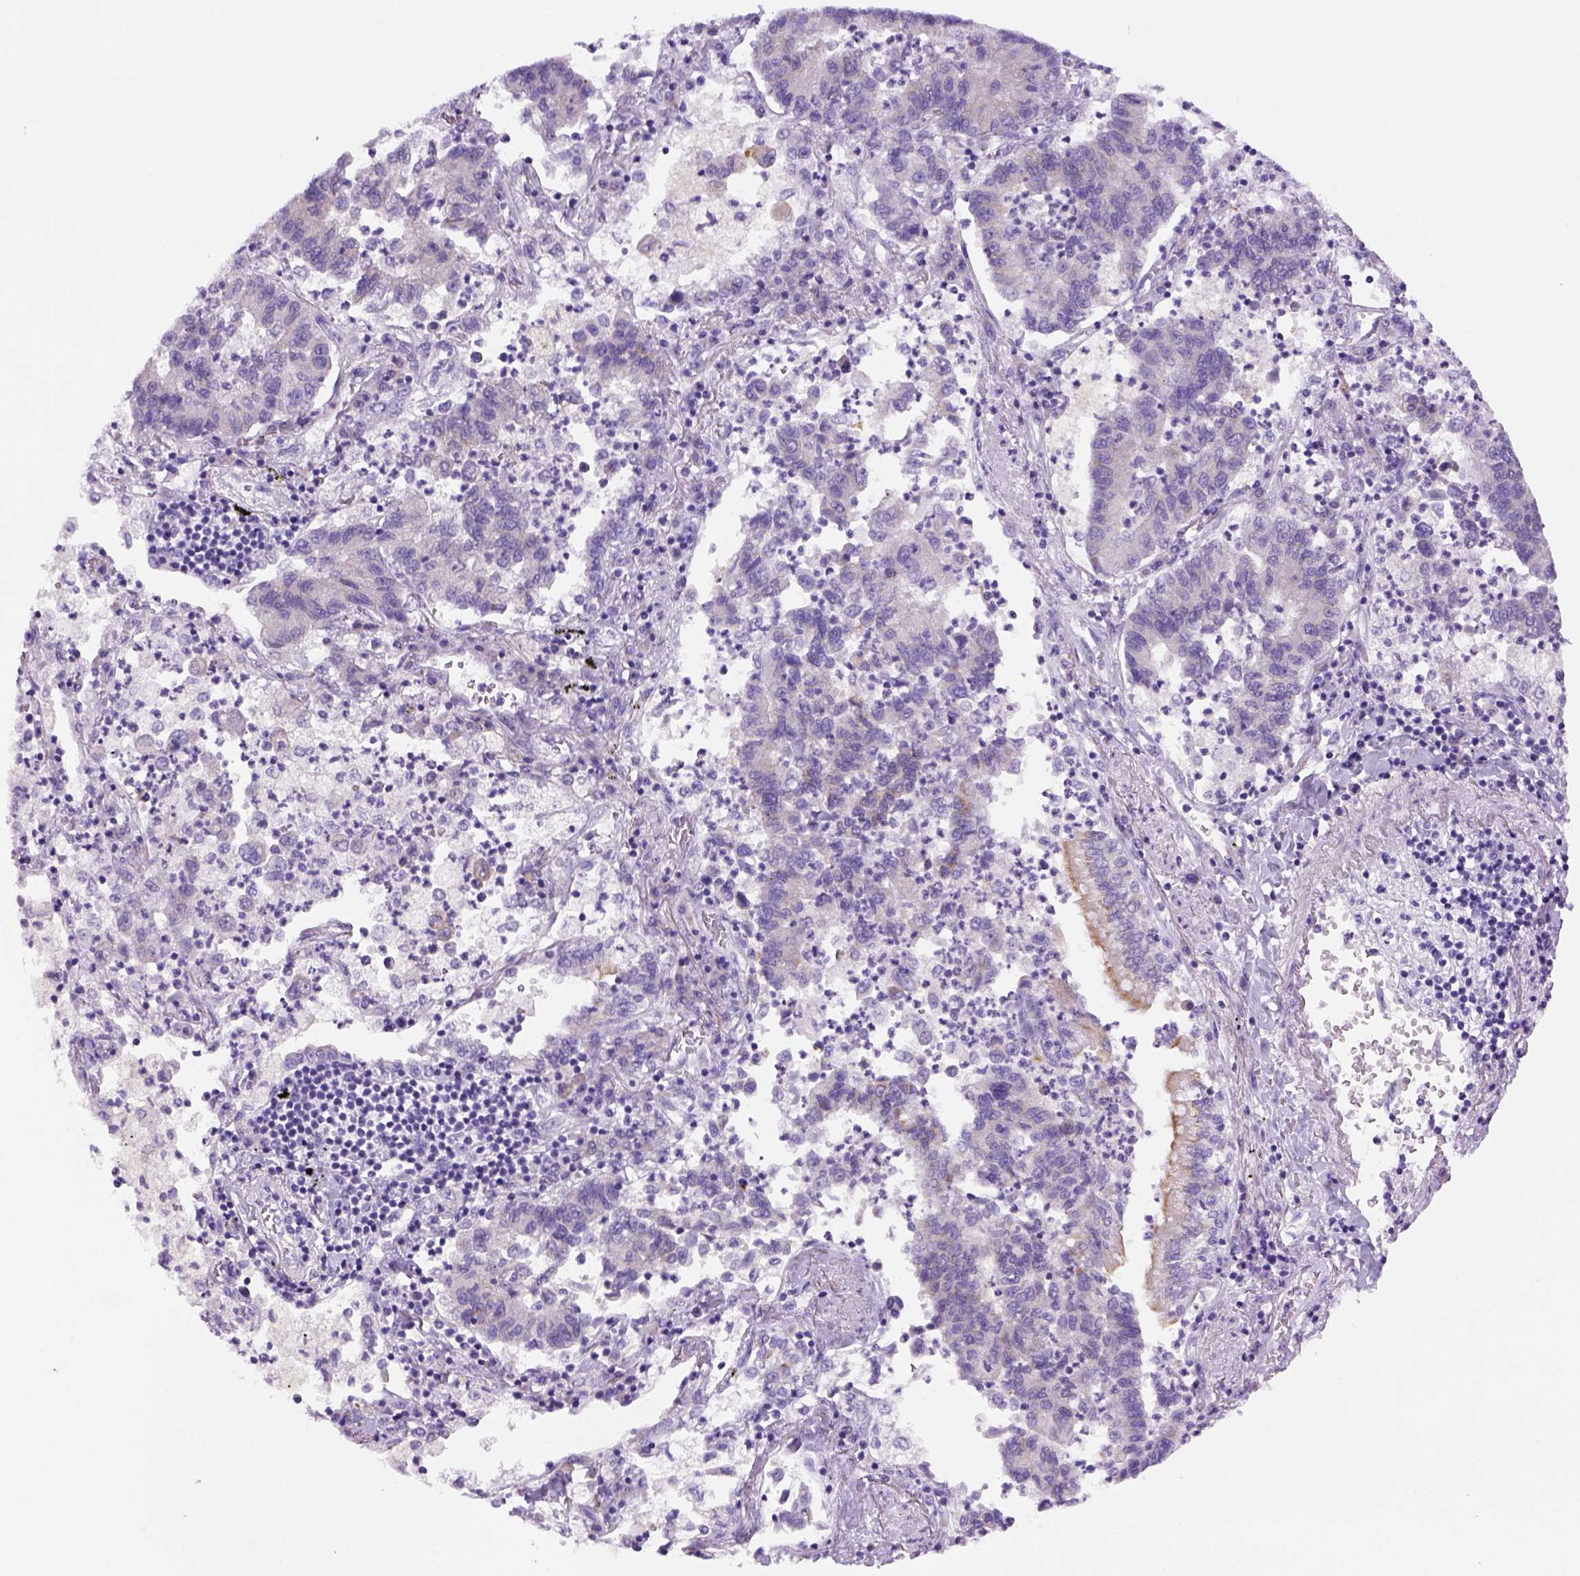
{"staining": {"intensity": "negative", "quantity": "none", "location": "none"}, "tissue": "lung cancer", "cell_type": "Tumor cells", "image_type": "cancer", "snomed": [{"axis": "morphology", "description": "Adenocarcinoma, NOS"}, {"axis": "topography", "description": "Lung"}], "caption": "This is a micrograph of immunohistochemistry staining of adenocarcinoma (lung), which shows no positivity in tumor cells. (Brightfield microscopy of DAB (3,3'-diaminobenzidine) immunohistochemistry at high magnification).", "gene": "DNAH11", "patient": {"sex": "female", "age": 57}}